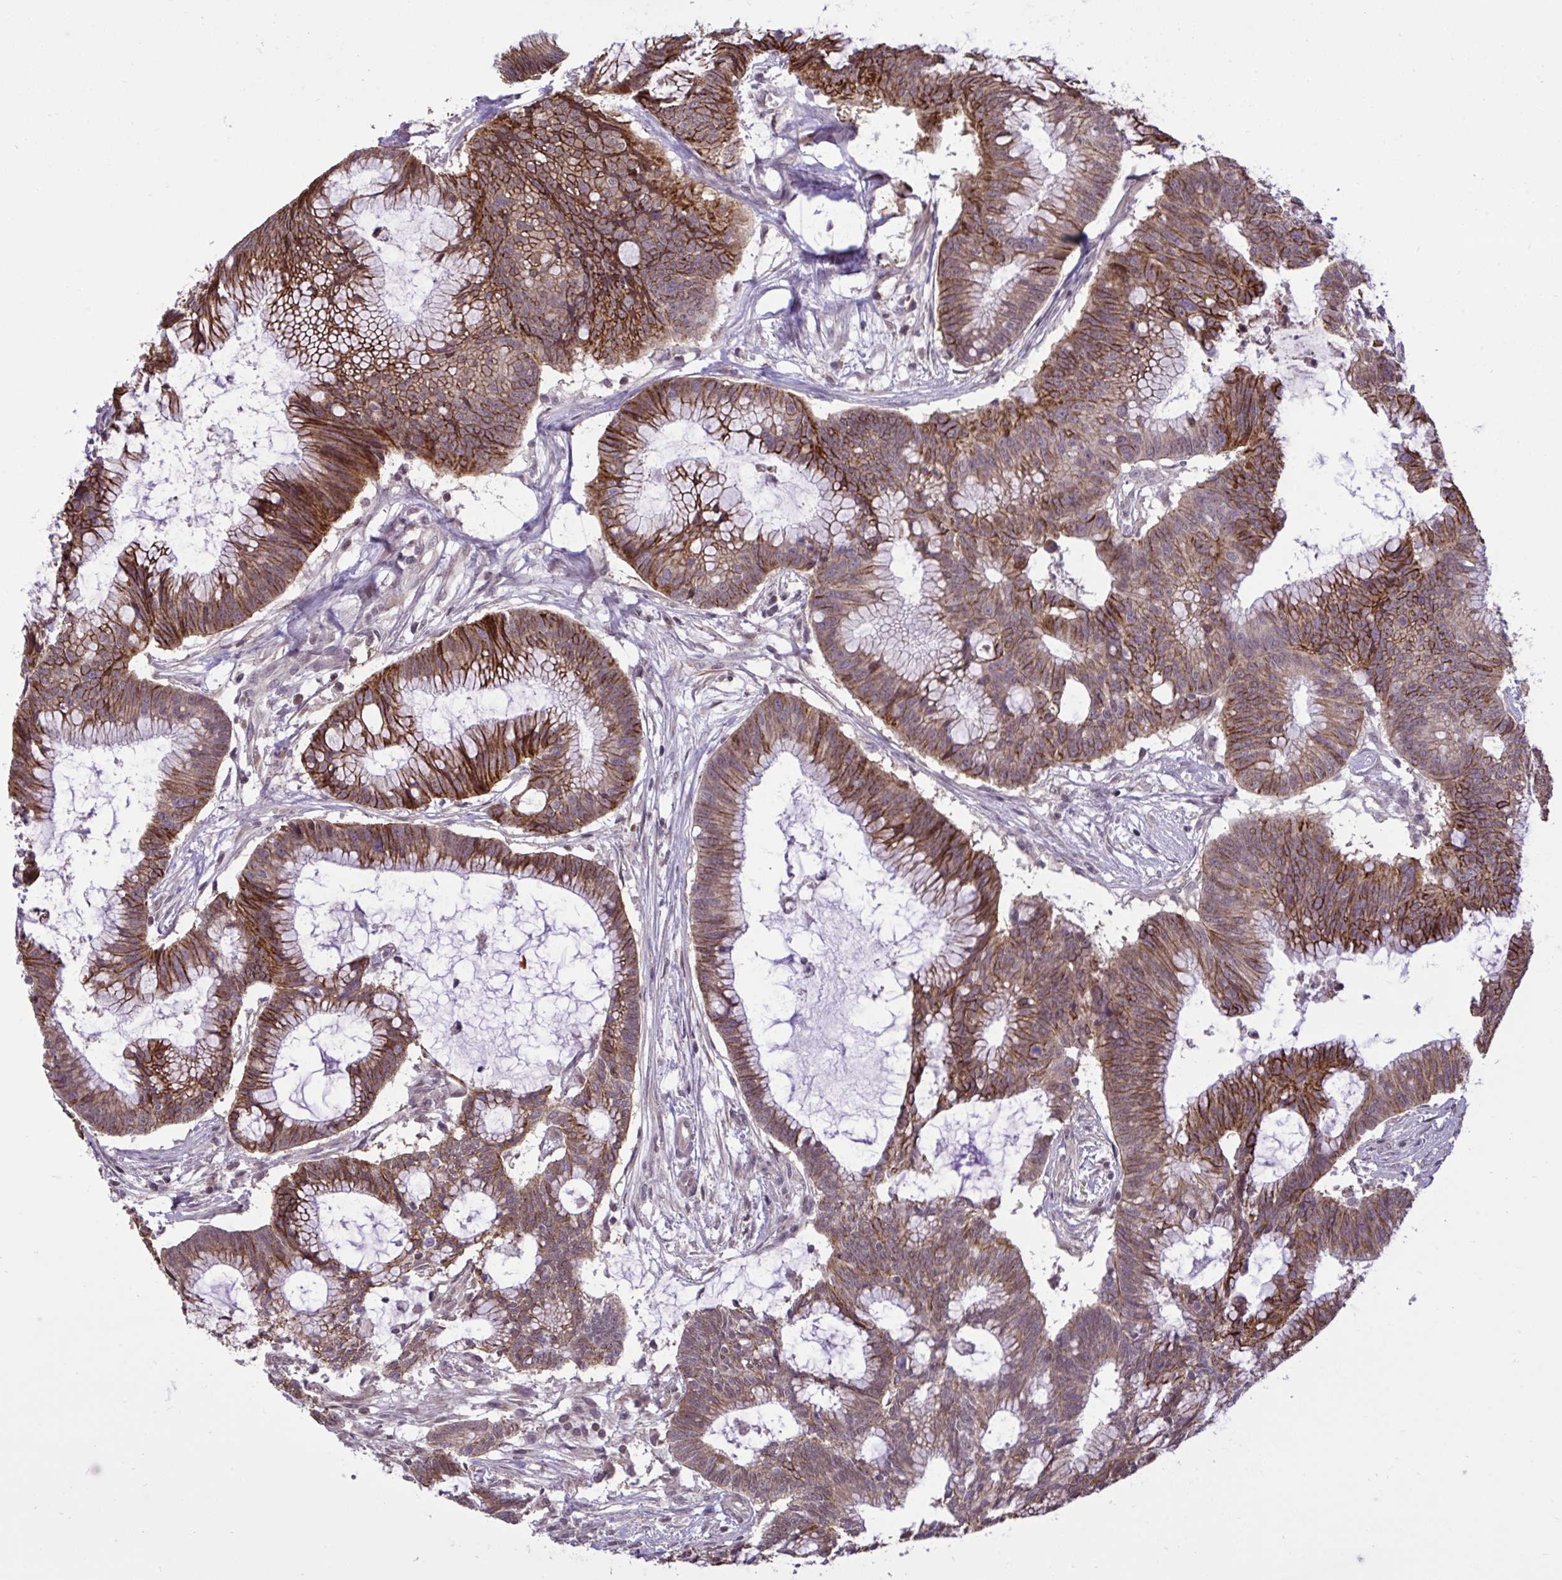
{"staining": {"intensity": "strong", "quantity": ">75%", "location": "cytoplasmic/membranous"}, "tissue": "colorectal cancer", "cell_type": "Tumor cells", "image_type": "cancer", "snomed": [{"axis": "morphology", "description": "Adenocarcinoma, NOS"}, {"axis": "topography", "description": "Colon"}], "caption": "A brown stain labels strong cytoplasmic/membranous expression of a protein in adenocarcinoma (colorectal) tumor cells. (Brightfield microscopy of DAB IHC at high magnification).", "gene": "CYP20A1", "patient": {"sex": "female", "age": 78}}